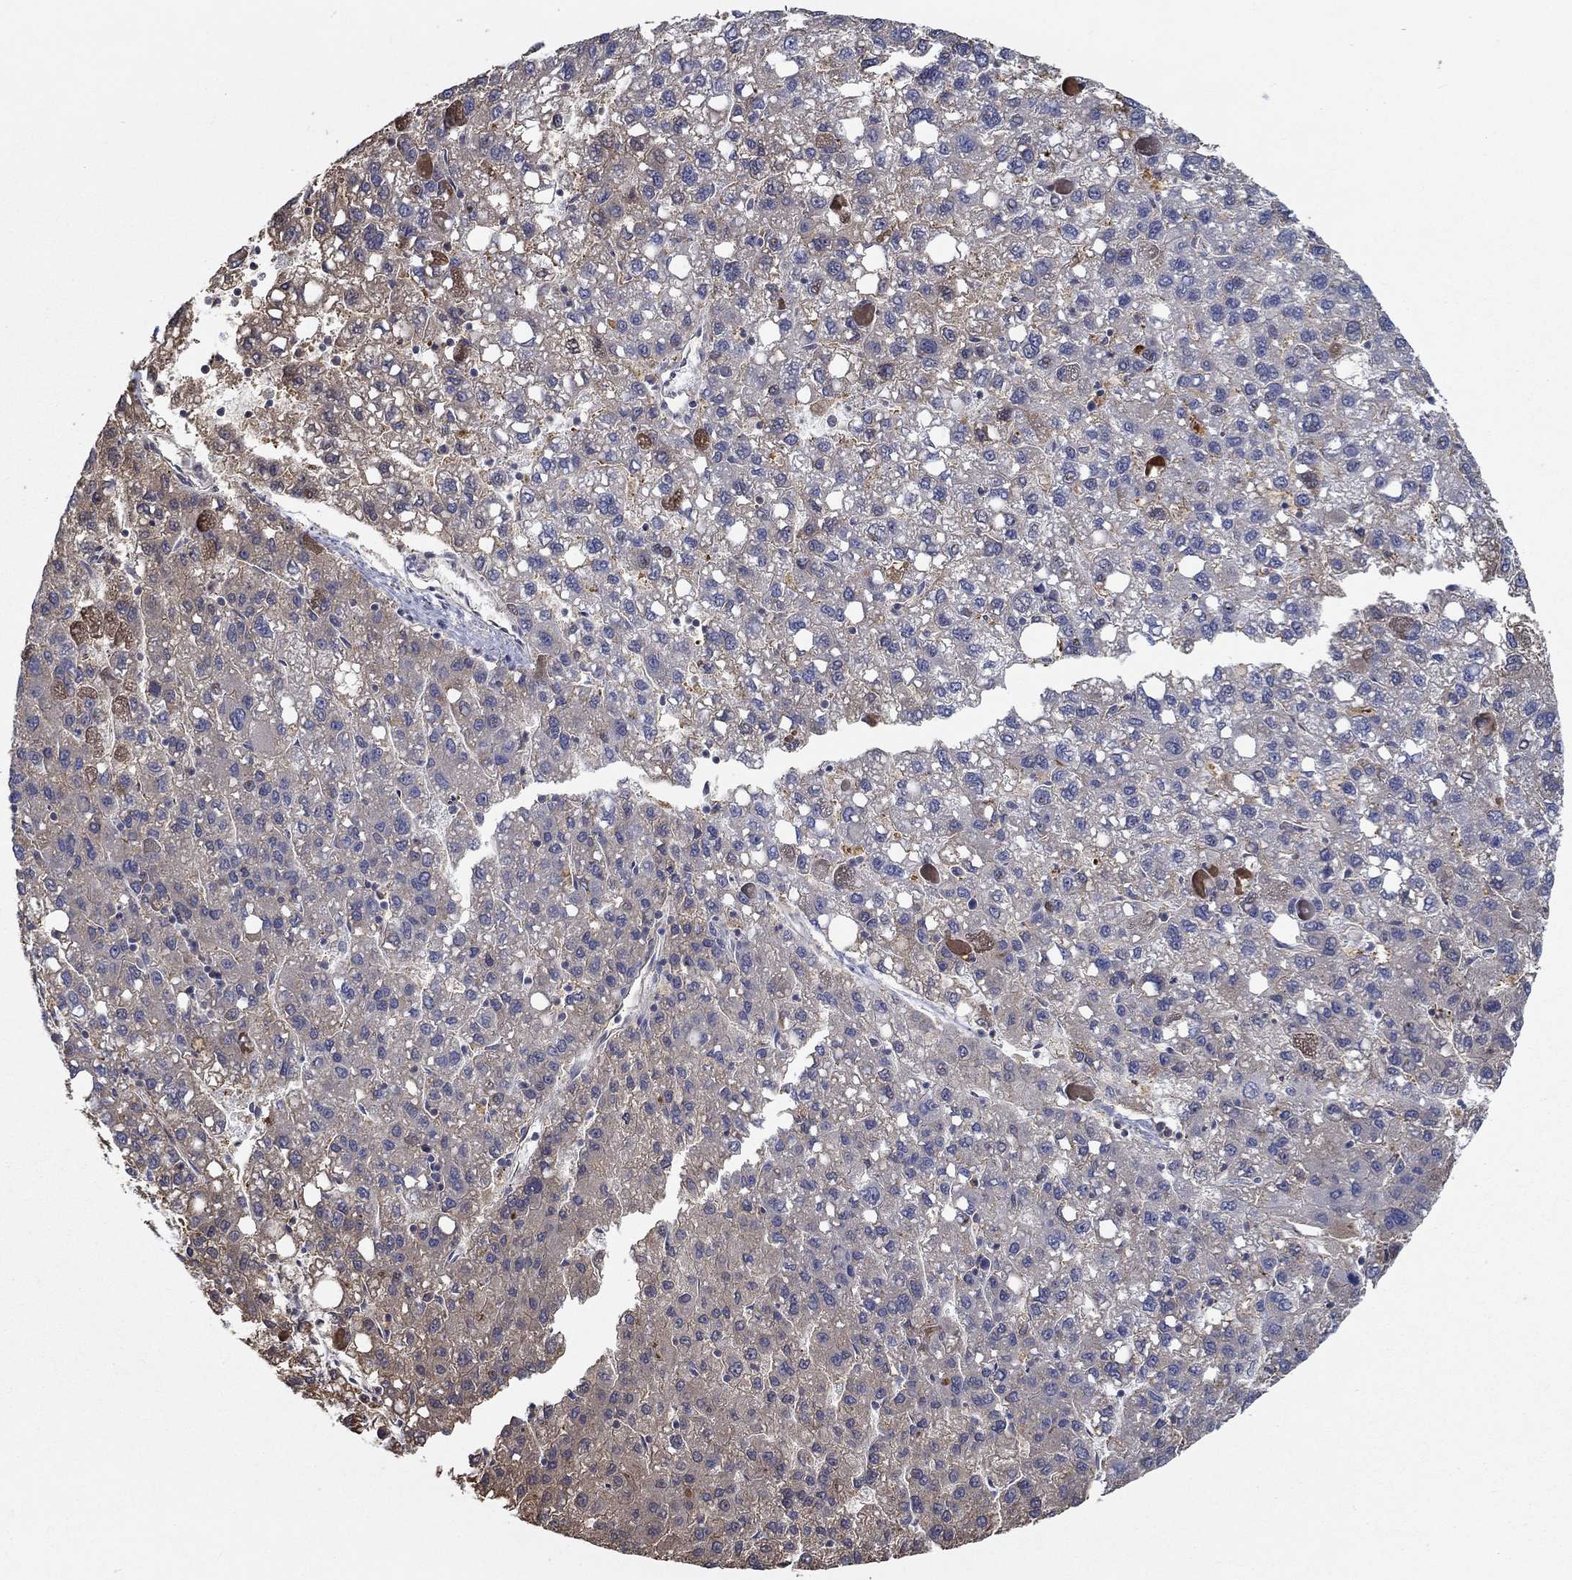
{"staining": {"intensity": "negative", "quantity": "none", "location": "none"}, "tissue": "liver cancer", "cell_type": "Tumor cells", "image_type": "cancer", "snomed": [{"axis": "morphology", "description": "Carcinoma, Hepatocellular, NOS"}, {"axis": "topography", "description": "Liver"}], "caption": "There is no significant positivity in tumor cells of liver hepatocellular carcinoma.", "gene": "IL10", "patient": {"sex": "female", "age": 82}}